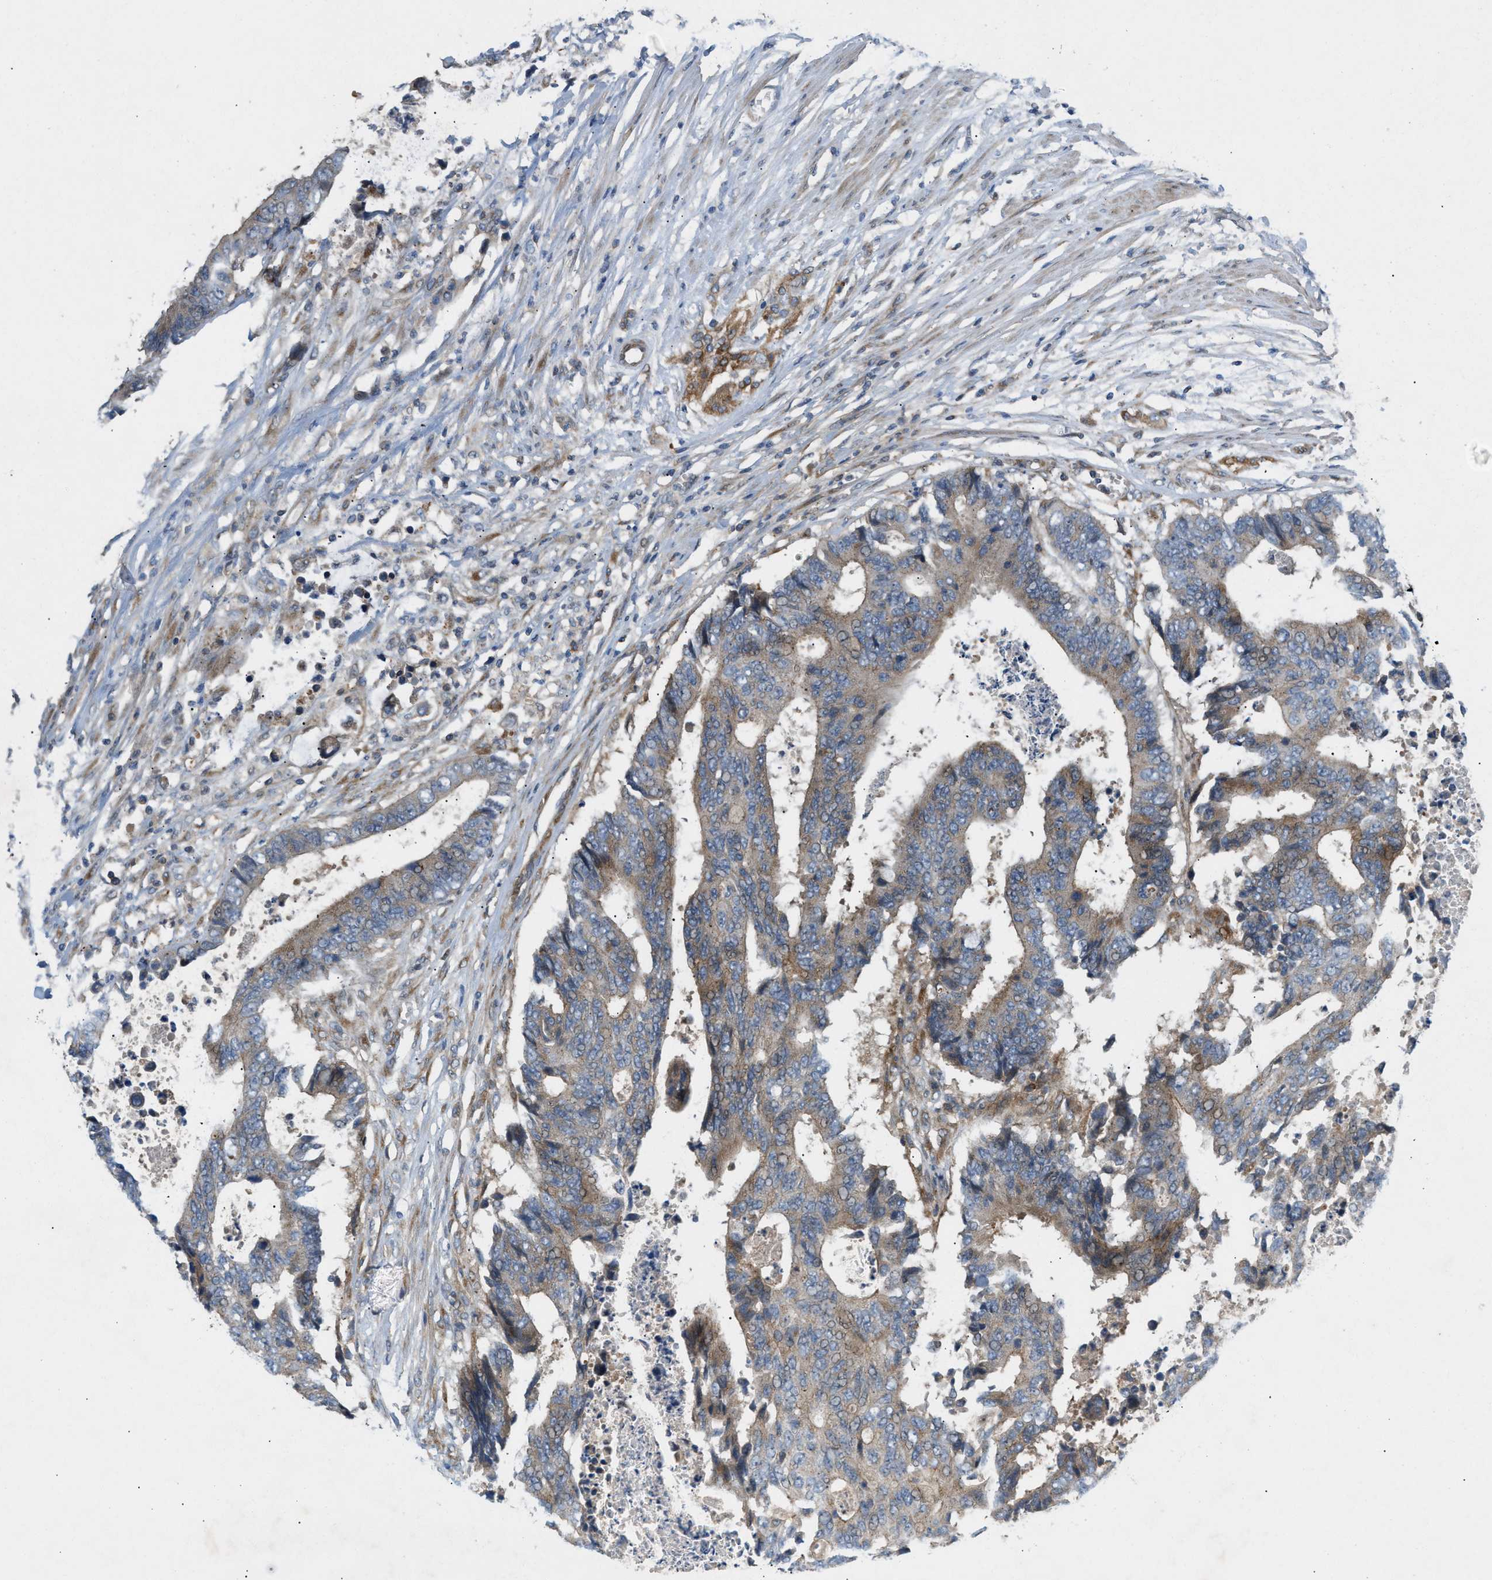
{"staining": {"intensity": "weak", "quantity": ">75%", "location": "cytoplasmic/membranous"}, "tissue": "colorectal cancer", "cell_type": "Tumor cells", "image_type": "cancer", "snomed": [{"axis": "morphology", "description": "Adenocarcinoma, NOS"}, {"axis": "topography", "description": "Rectum"}], "caption": "Immunohistochemical staining of colorectal adenocarcinoma shows low levels of weak cytoplasmic/membranous protein expression in about >75% of tumor cells.", "gene": "CYB5D1", "patient": {"sex": "male", "age": 84}}